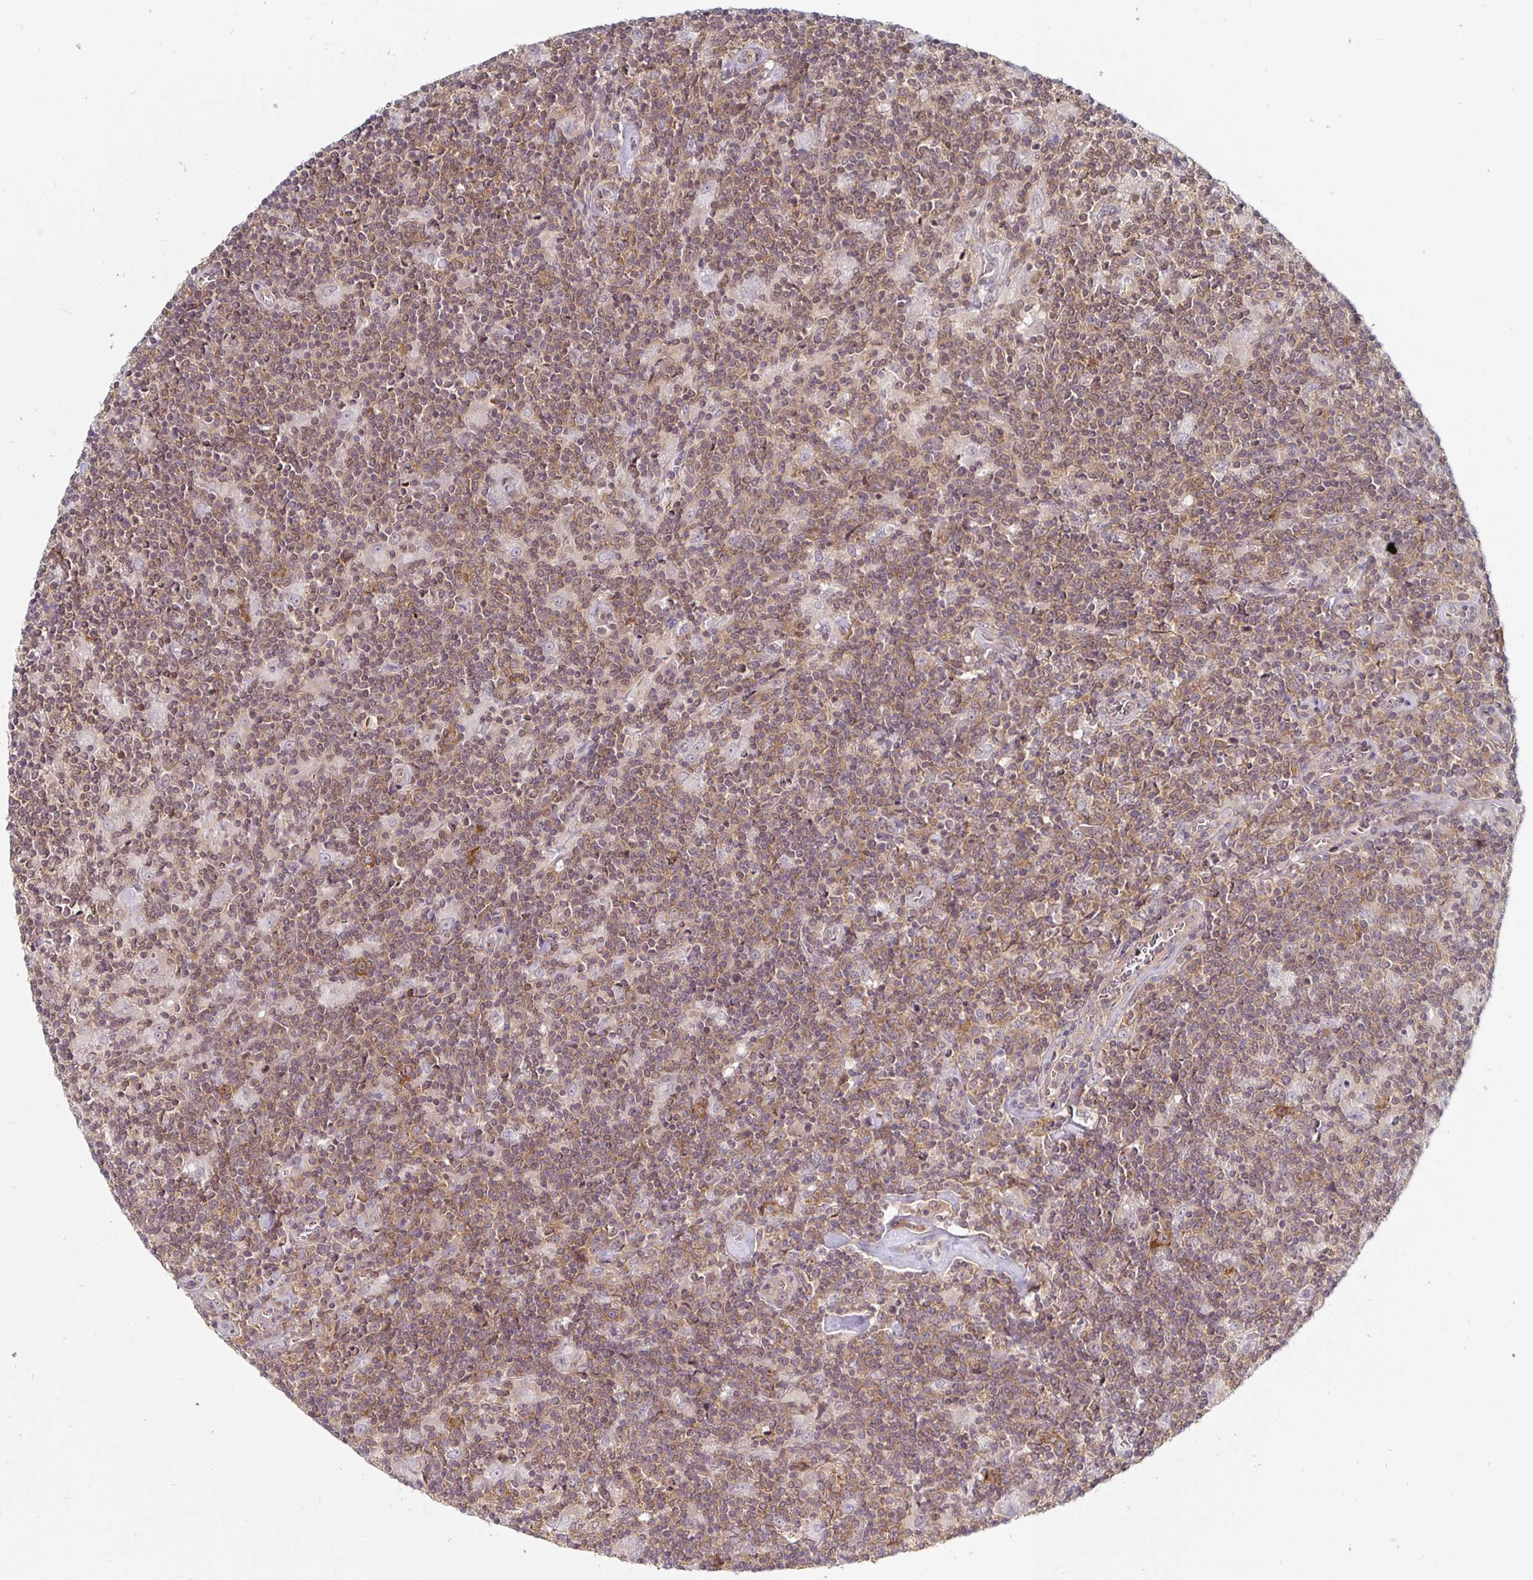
{"staining": {"intensity": "negative", "quantity": "none", "location": "none"}, "tissue": "lymphoma", "cell_type": "Tumor cells", "image_type": "cancer", "snomed": [{"axis": "morphology", "description": "Hodgkin's disease, NOS"}, {"axis": "topography", "description": "Lymph node"}], "caption": "A photomicrograph of Hodgkin's disease stained for a protein exhibits no brown staining in tumor cells. The staining is performed using DAB (3,3'-diaminobenzidine) brown chromogen with nuclei counter-stained in using hematoxylin.", "gene": "PDAP1", "patient": {"sex": "male", "age": 40}}